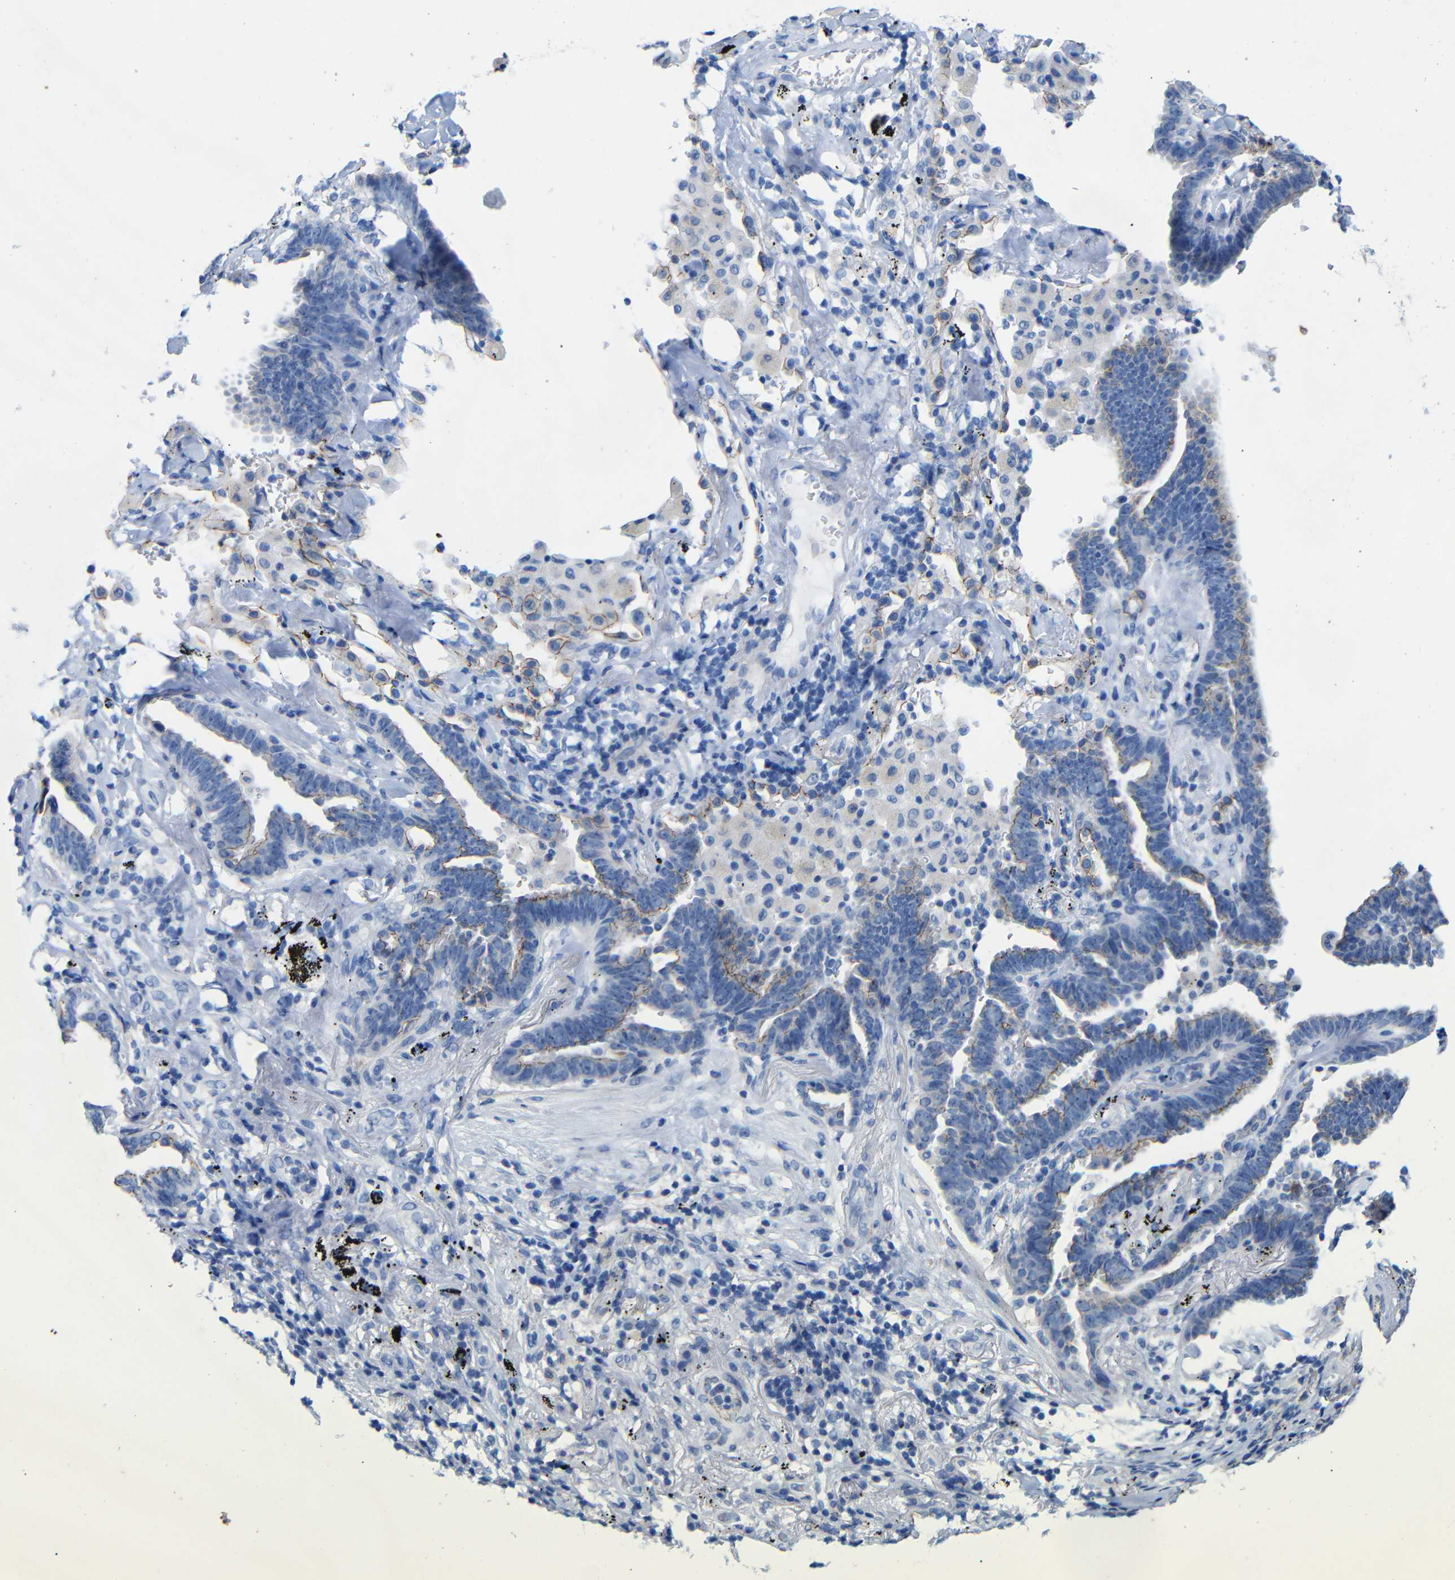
{"staining": {"intensity": "moderate", "quantity": "25%-75%", "location": "cytoplasmic/membranous"}, "tissue": "lung cancer", "cell_type": "Tumor cells", "image_type": "cancer", "snomed": [{"axis": "morphology", "description": "Adenocarcinoma, NOS"}, {"axis": "topography", "description": "Lung"}], "caption": "Immunohistochemistry (IHC) of lung adenocarcinoma displays medium levels of moderate cytoplasmic/membranous staining in approximately 25%-75% of tumor cells. The protein is stained brown, and the nuclei are stained in blue (DAB IHC with brightfield microscopy, high magnification).", "gene": "CGNL1", "patient": {"sex": "female", "age": 64}}